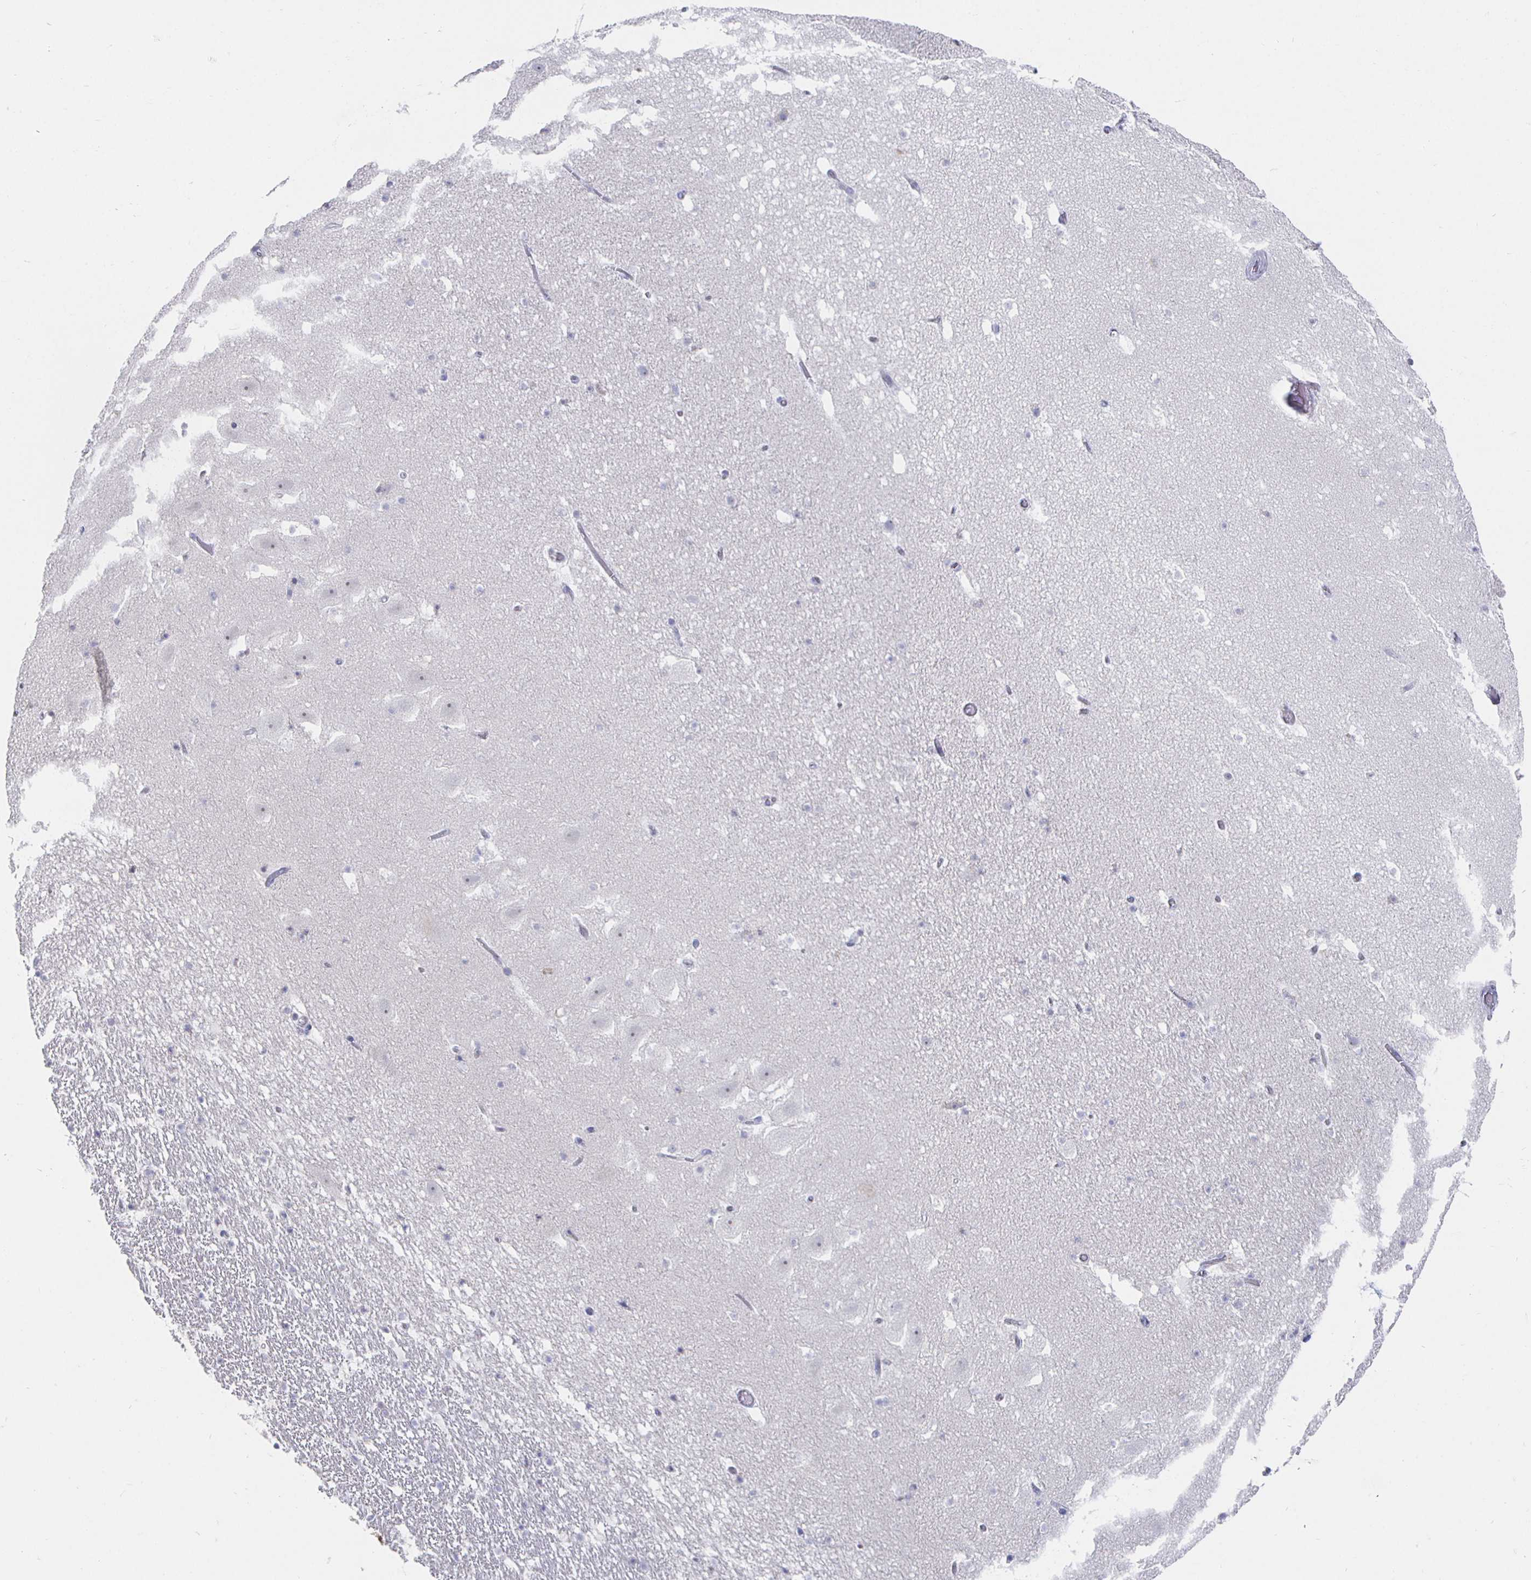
{"staining": {"intensity": "negative", "quantity": "none", "location": "none"}, "tissue": "hippocampus", "cell_type": "Glial cells", "image_type": "normal", "snomed": [{"axis": "morphology", "description": "Normal tissue, NOS"}, {"axis": "topography", "description": "Hippocampus"}], "caption": "Immunohistochemistry (IHC) image of unremarkable human hippocampus stained for a protein (brown), which displays no staining in glial cells. (IHC, brightfield microscopy, high magnification).", "gene": "LRRC23", "patient": {"sex": "female", "age": 42}}